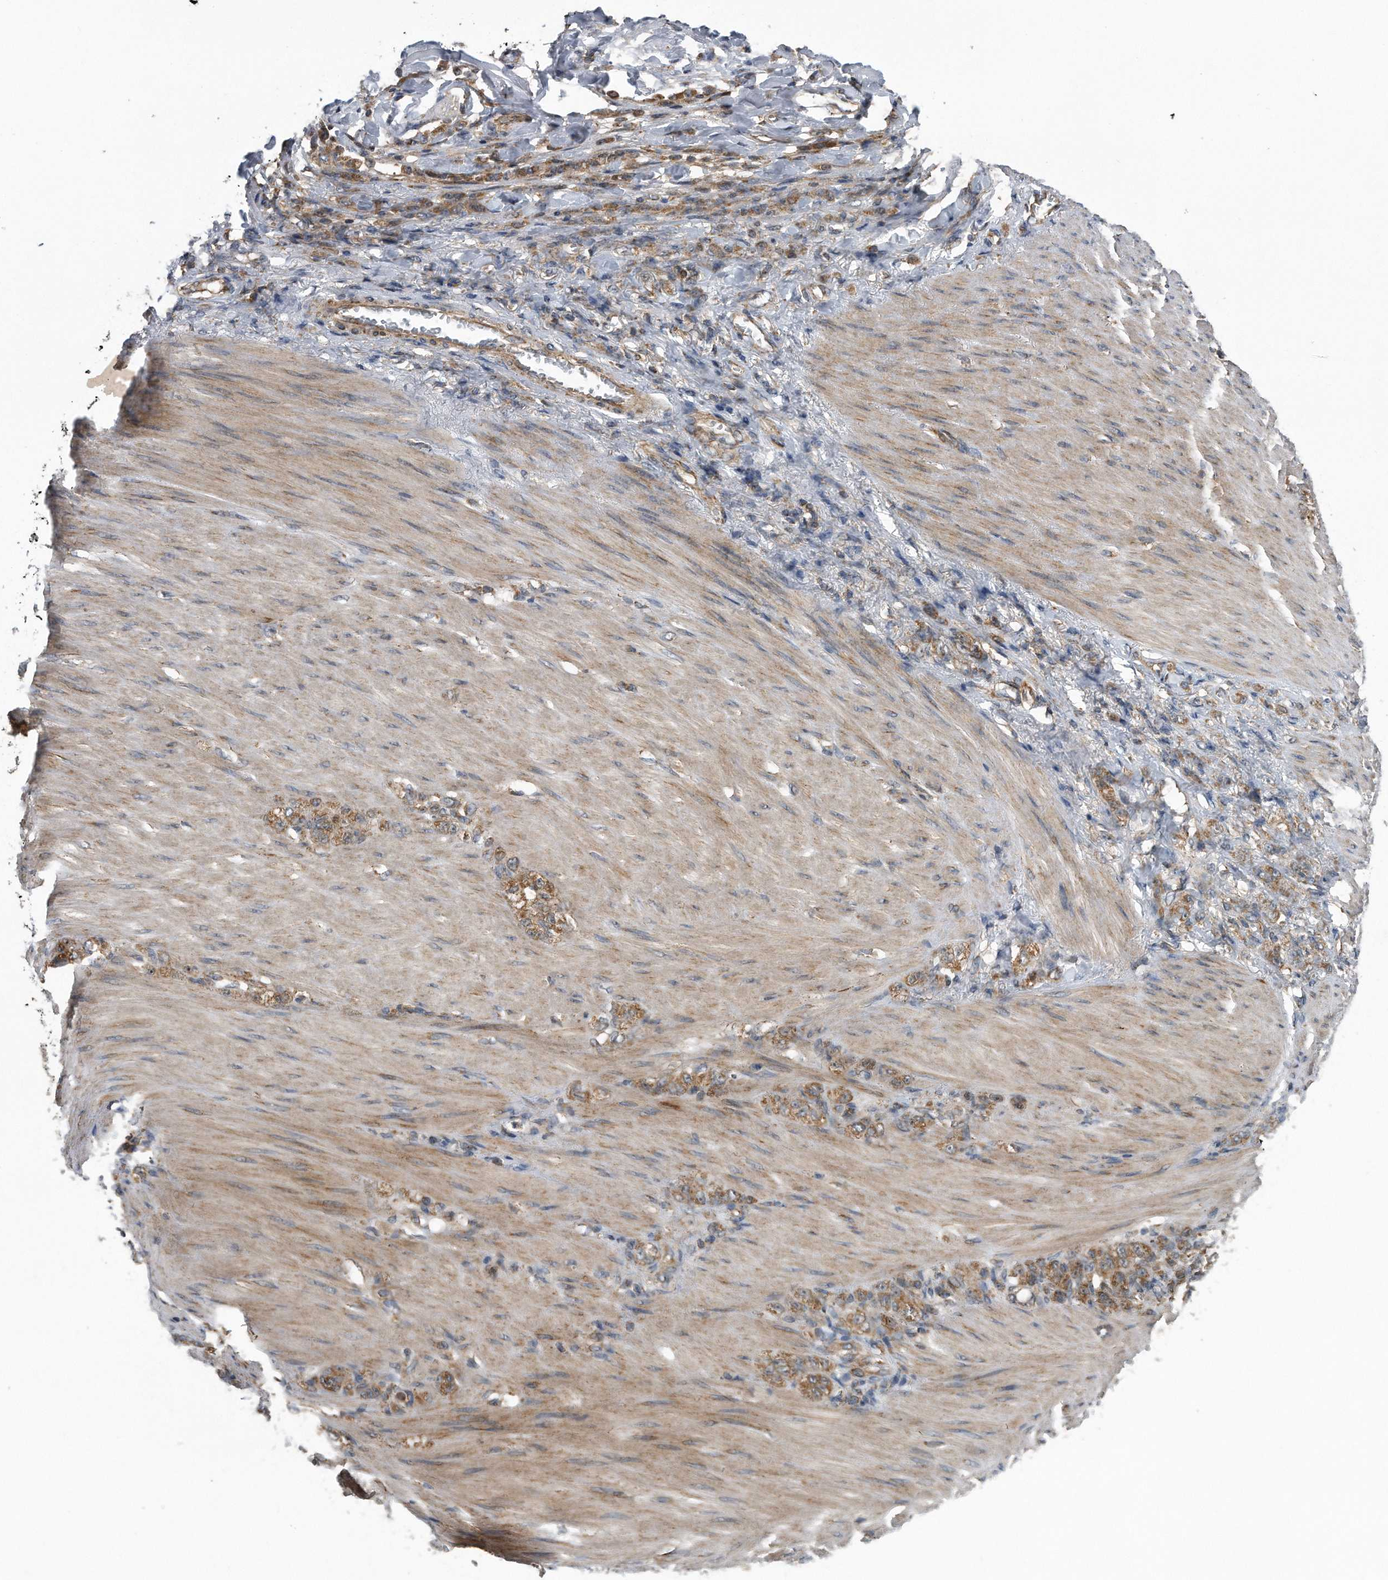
{"staining": {"intensity": "moderate", "quantity": ">75%", "location": "cytoplasmic/membranous"}, "tissue": "stomach cancer", "cell_type": "Tumor cells", "image_type": "cancer", "snomed": [{"axis": "morphology", "description": "Normal tissue, NOS"}, {"axis": "morphology", "description": "Adenocarcinoma, NOS"}, {"axis": "topography", "description": "Stomach"}], "caption": "Immunohistochemical staining of adenocarcinoma (stomach) displays moderate cytoplasmic/membranous protein expression in approximately >75% of tumor cells. (brown staining indicates protein expression, while blue staining denotes nuclei).", "gene": "ALPK2", "patient": {"sex": "male", "age": 82}}